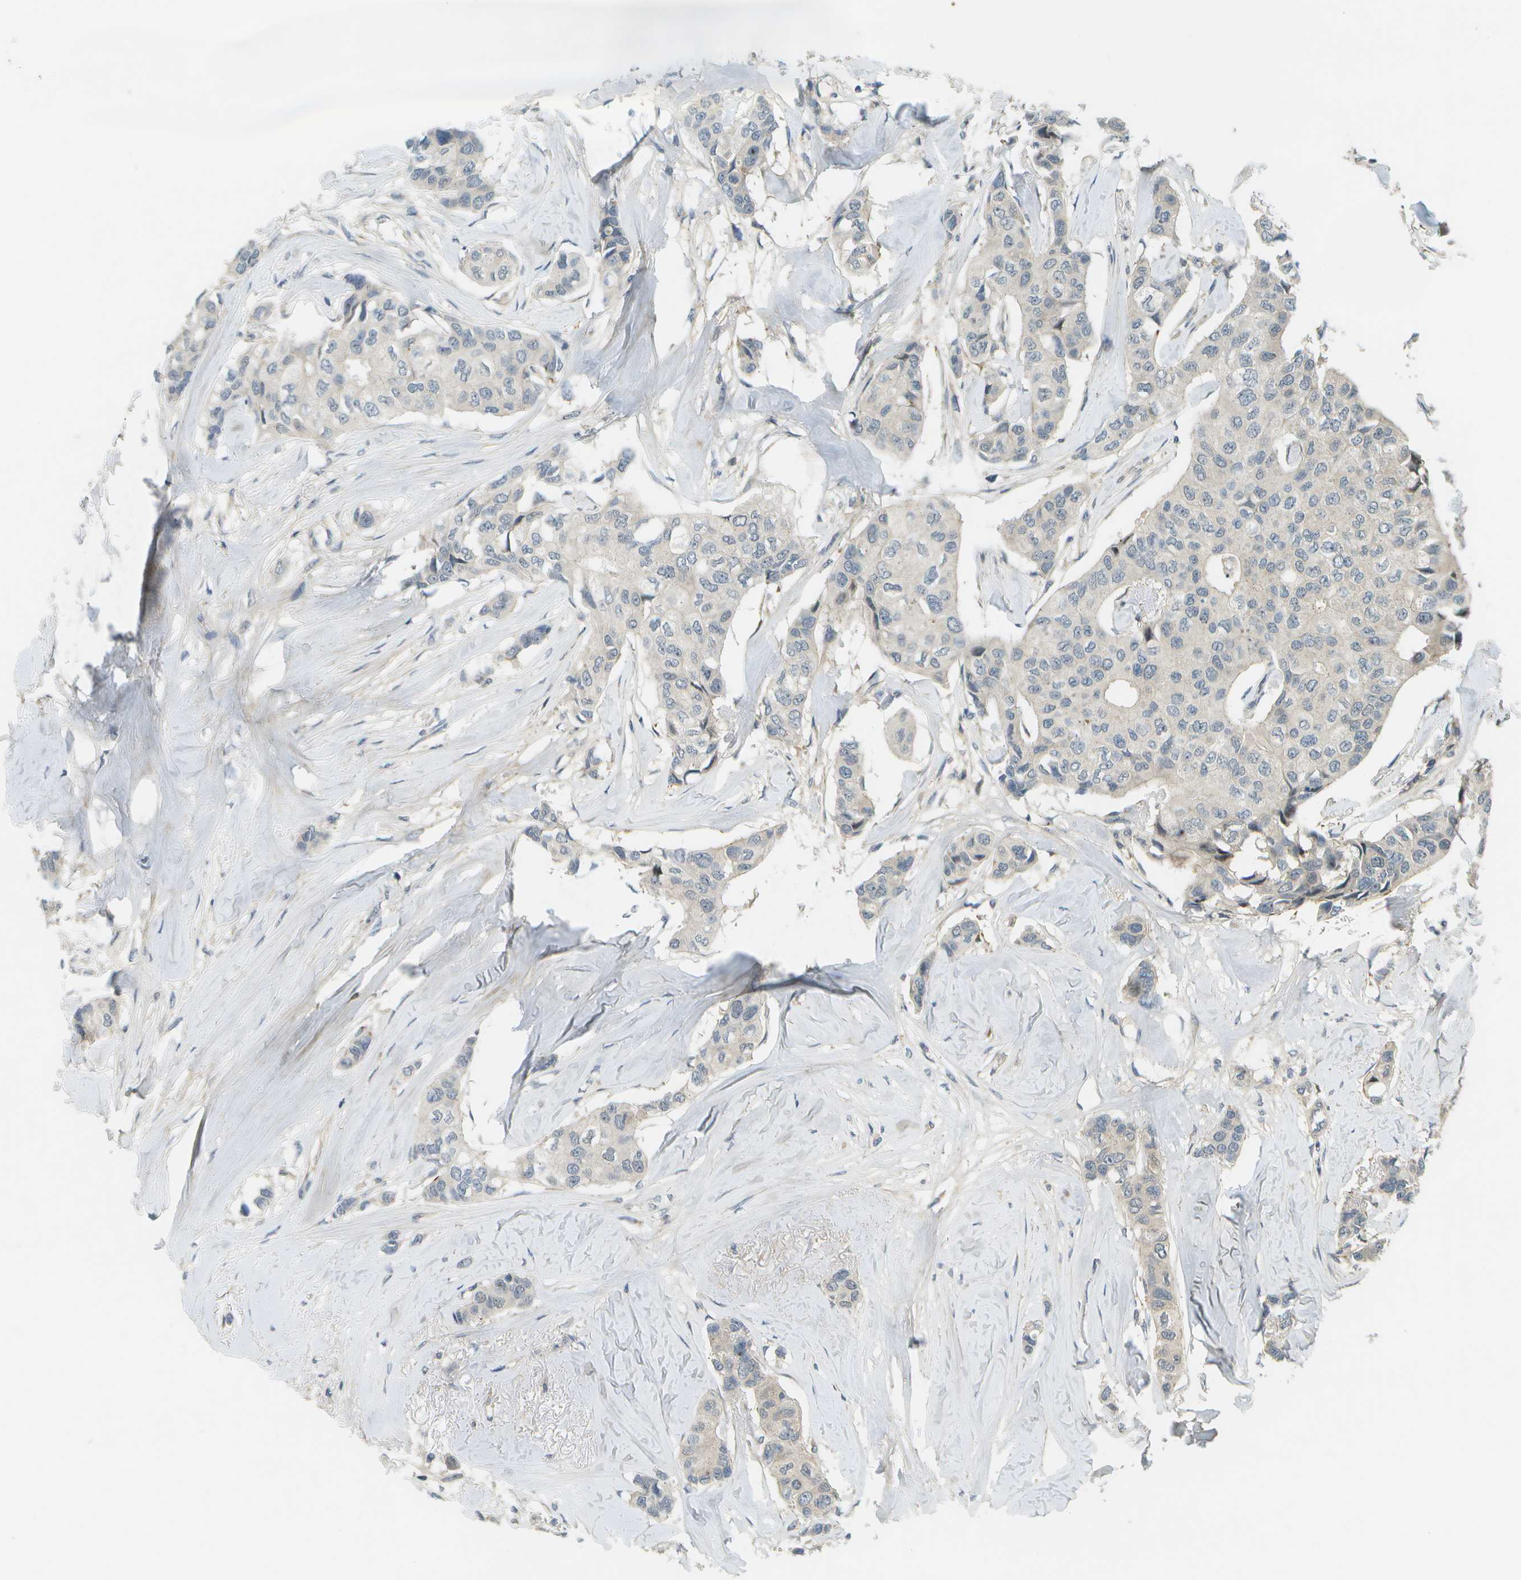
{"staining": {"intensity": "negative", "quantity": "none", "location": "none"}, "tissue": "breast cancer", "cell_type": "Tumor cells", "image_type": "cancer", "snomed": [{"axis": "morphology", "description": "Duct carcinoma"}, {"axis": "topography", "description": "Breast"}], "caption": "Immunohistochemistry (IHC) histopathology image of neoplastic tissue: breast cancer (invasive ductal carcinoma) stained with DAB (3,3'-diaminobenzidine) exhibits no significant protein positivity in tumor cells.", "gene": "WNK2", "patient": {"sex": "female", "age": 80}}